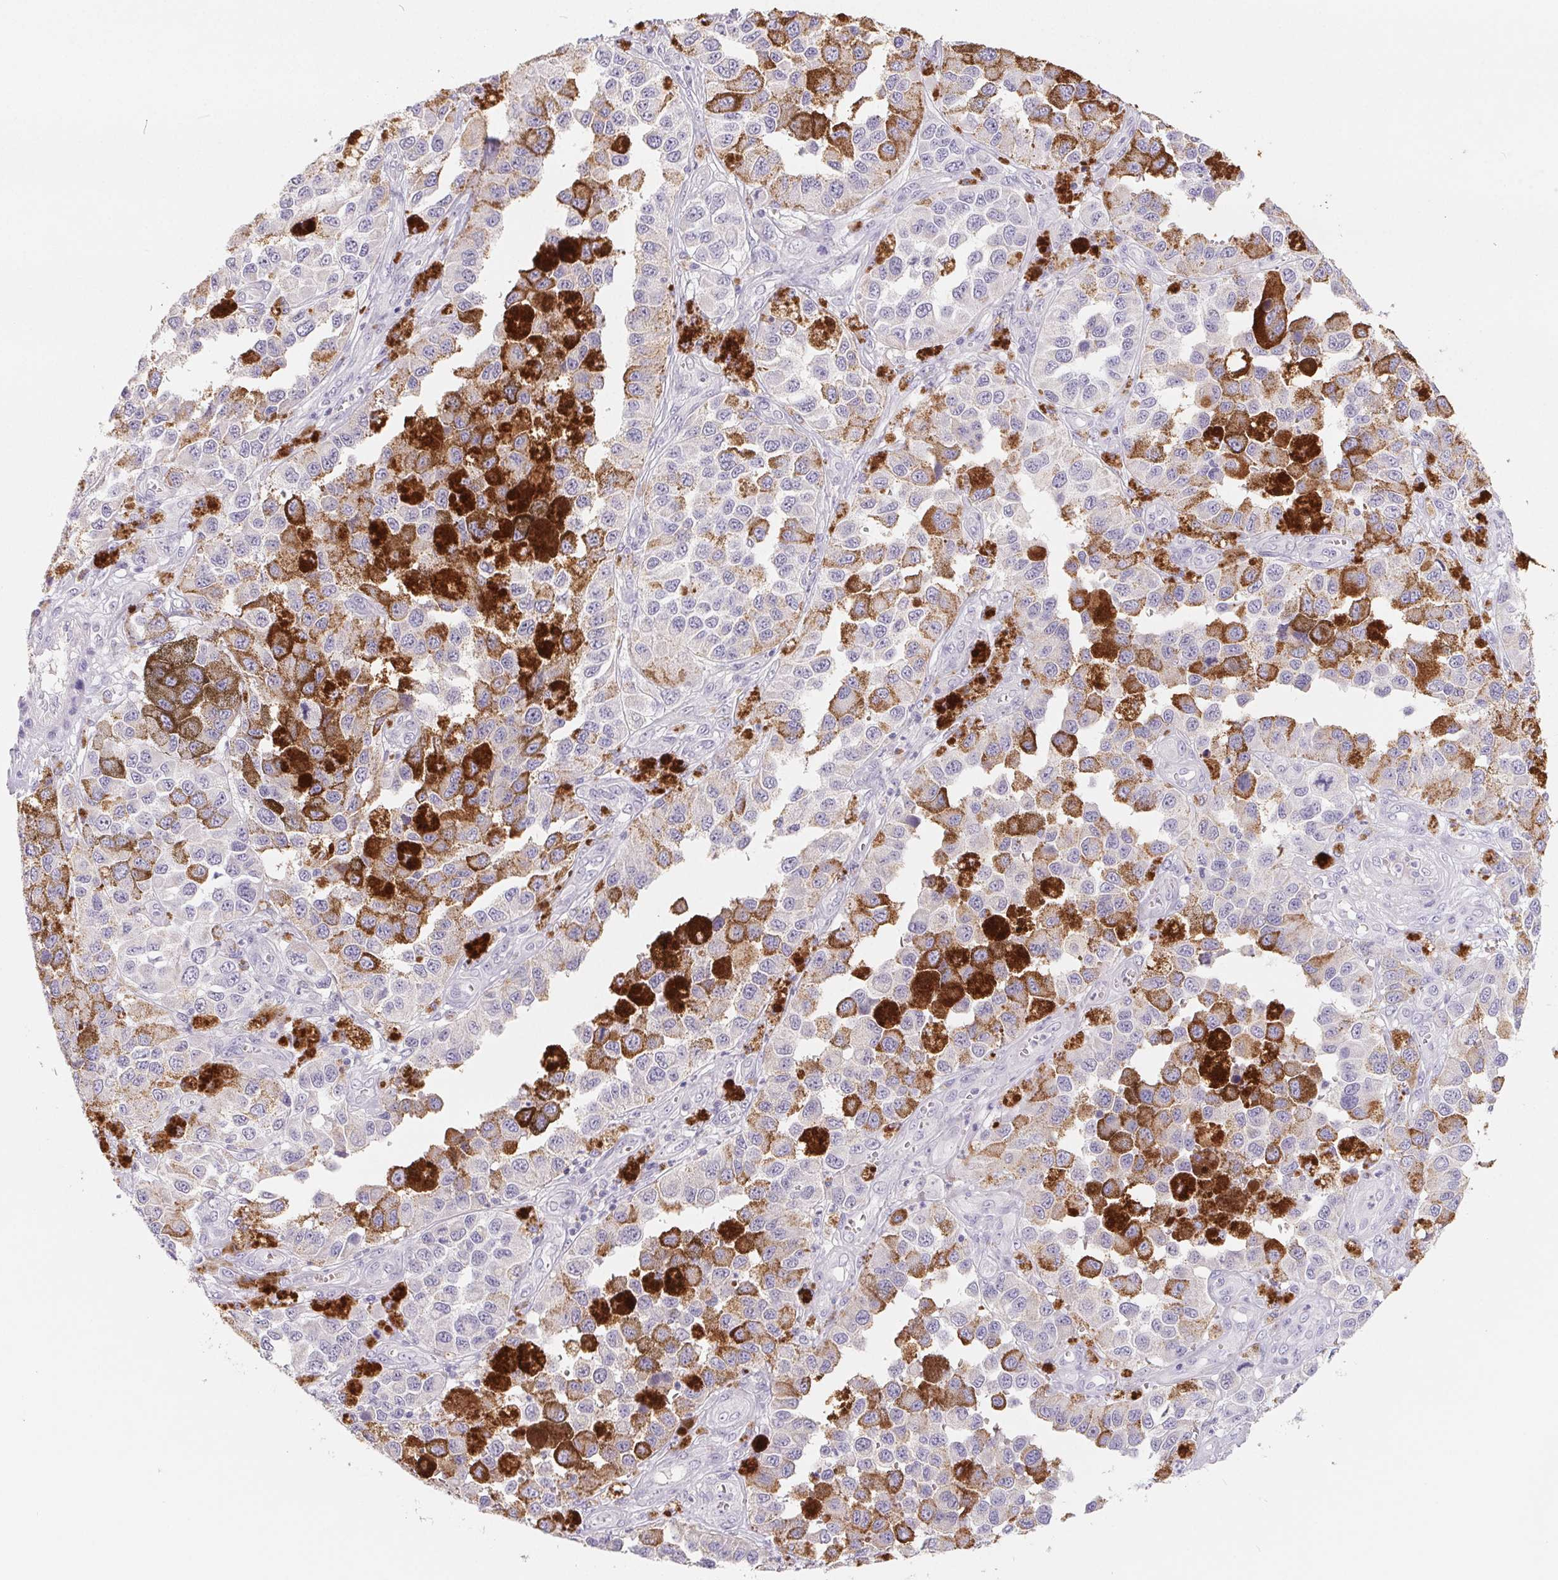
{"staining": {"intensity": "negative", "quantity": "none", "location": "none"}, "tissue": "melanoma", "cell_type": "Tumor cells", "image_type": "cancer", "snomed": [{"axis": "morphology", "description": "Malignant melanoma, NOS"}, {"axis": "topography", "description": "Skin"}], "caption": "Immunohistochemistry image of neoplastic tissue: human malignant melanoma stained with DAB exhibits no significant protein expression in tumor cells. Brightfield microscopy of IHC stained with DAB (brown) and hematoxylin (blue), captured at high magnification.", "gene": "FDX1", "patient": {"sex": "female", "age": 58}}